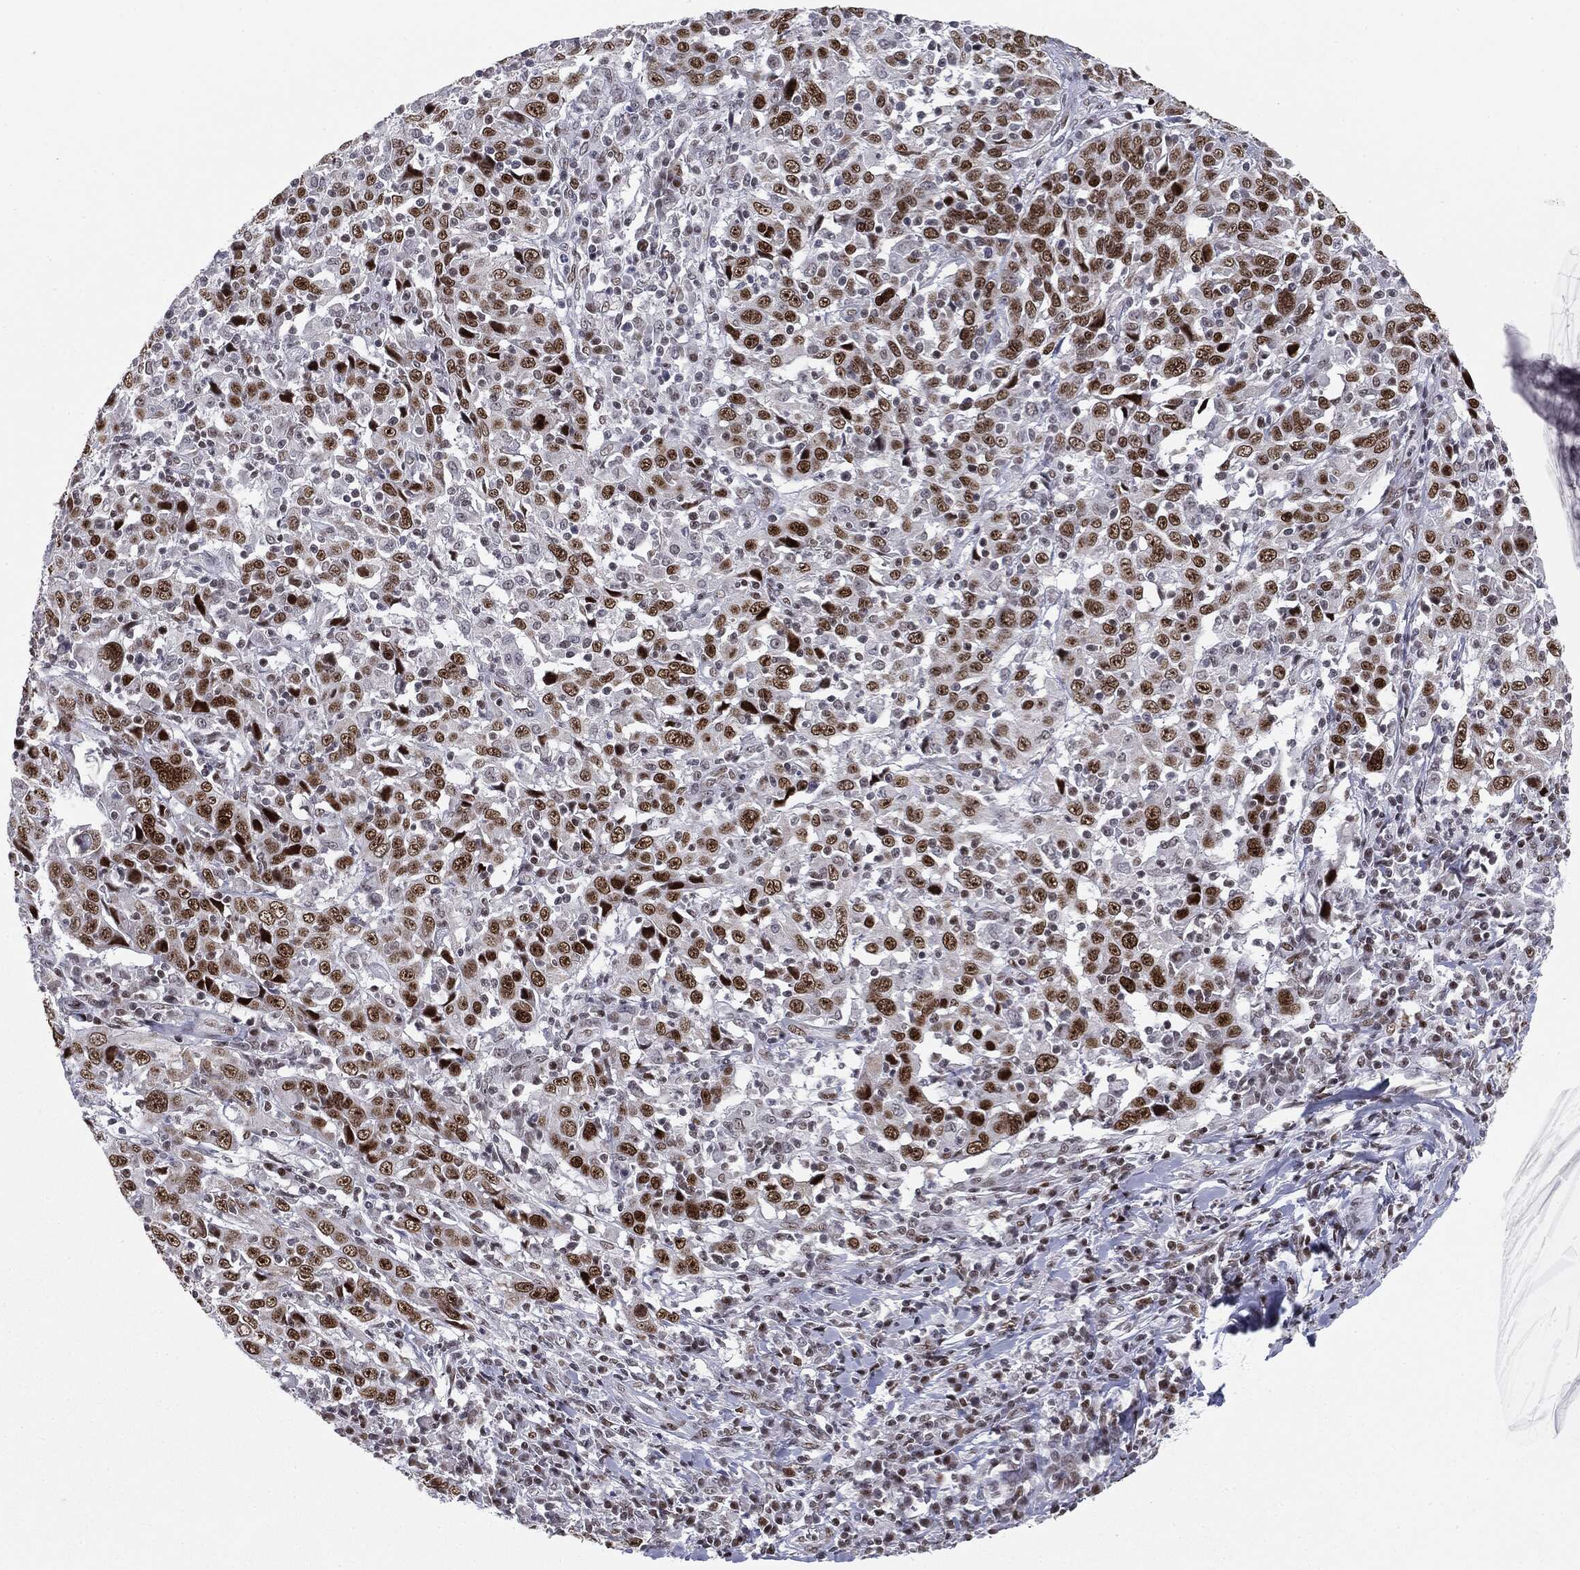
{"staining": {"intensity": "strong", "quantity": ">75%", "location": "nuclear"}, "tissue": "cervical cancer", "cell_type": "Tumor cells", "image_type": "cancer", "snomed": [{"axis": "morphology", "description": "Squamous cell carcinoma, NOS"}, {"axis": "topography", "description": "Cervix"}], "caption": "Immunohistochemistry of cervical cancer (squamous cell carcinoma) displays high levels of strong nuclear staining in approximately >75% of tumor cells.", "gene": "MDC1", "patient": {"sex": "female", "age": 46}}